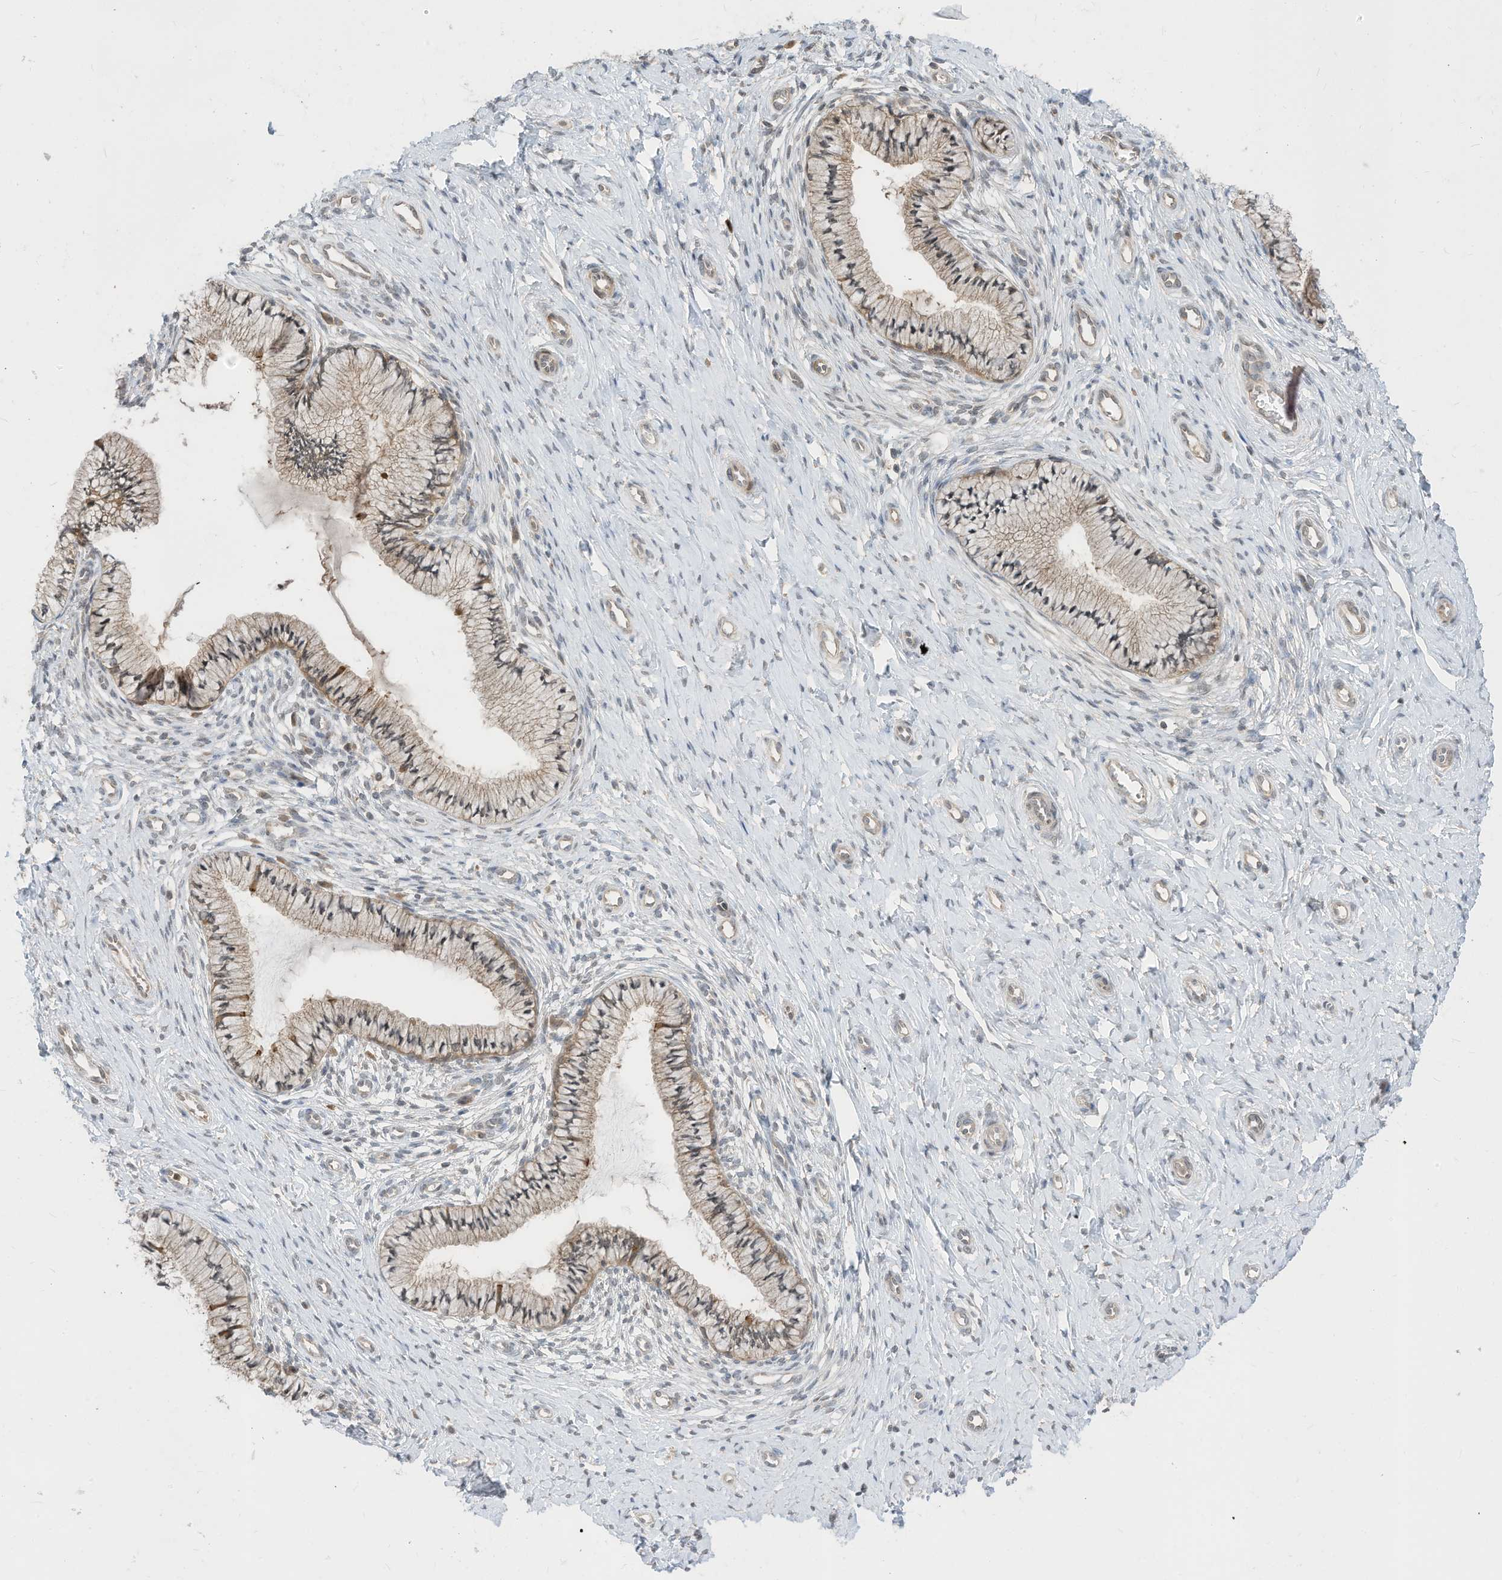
{"staining": {"intensity": "weak", "quantity": "<25%", "location": "cytoplasmic/membranous"}, "tissue": "cervix", "cell_type": "Glandular cells", "image_type": "normal", "snomed": [{"axis": "morphology", "description": "Normal tissue, NOS"}, {"axis": "topography", "description": "Cervix"}], "caption": "The micrograph shows no staining of glandular cells in normal cervix.", "gene": "CNKSR1", "patient": {"sex": "female", "age": 36}}